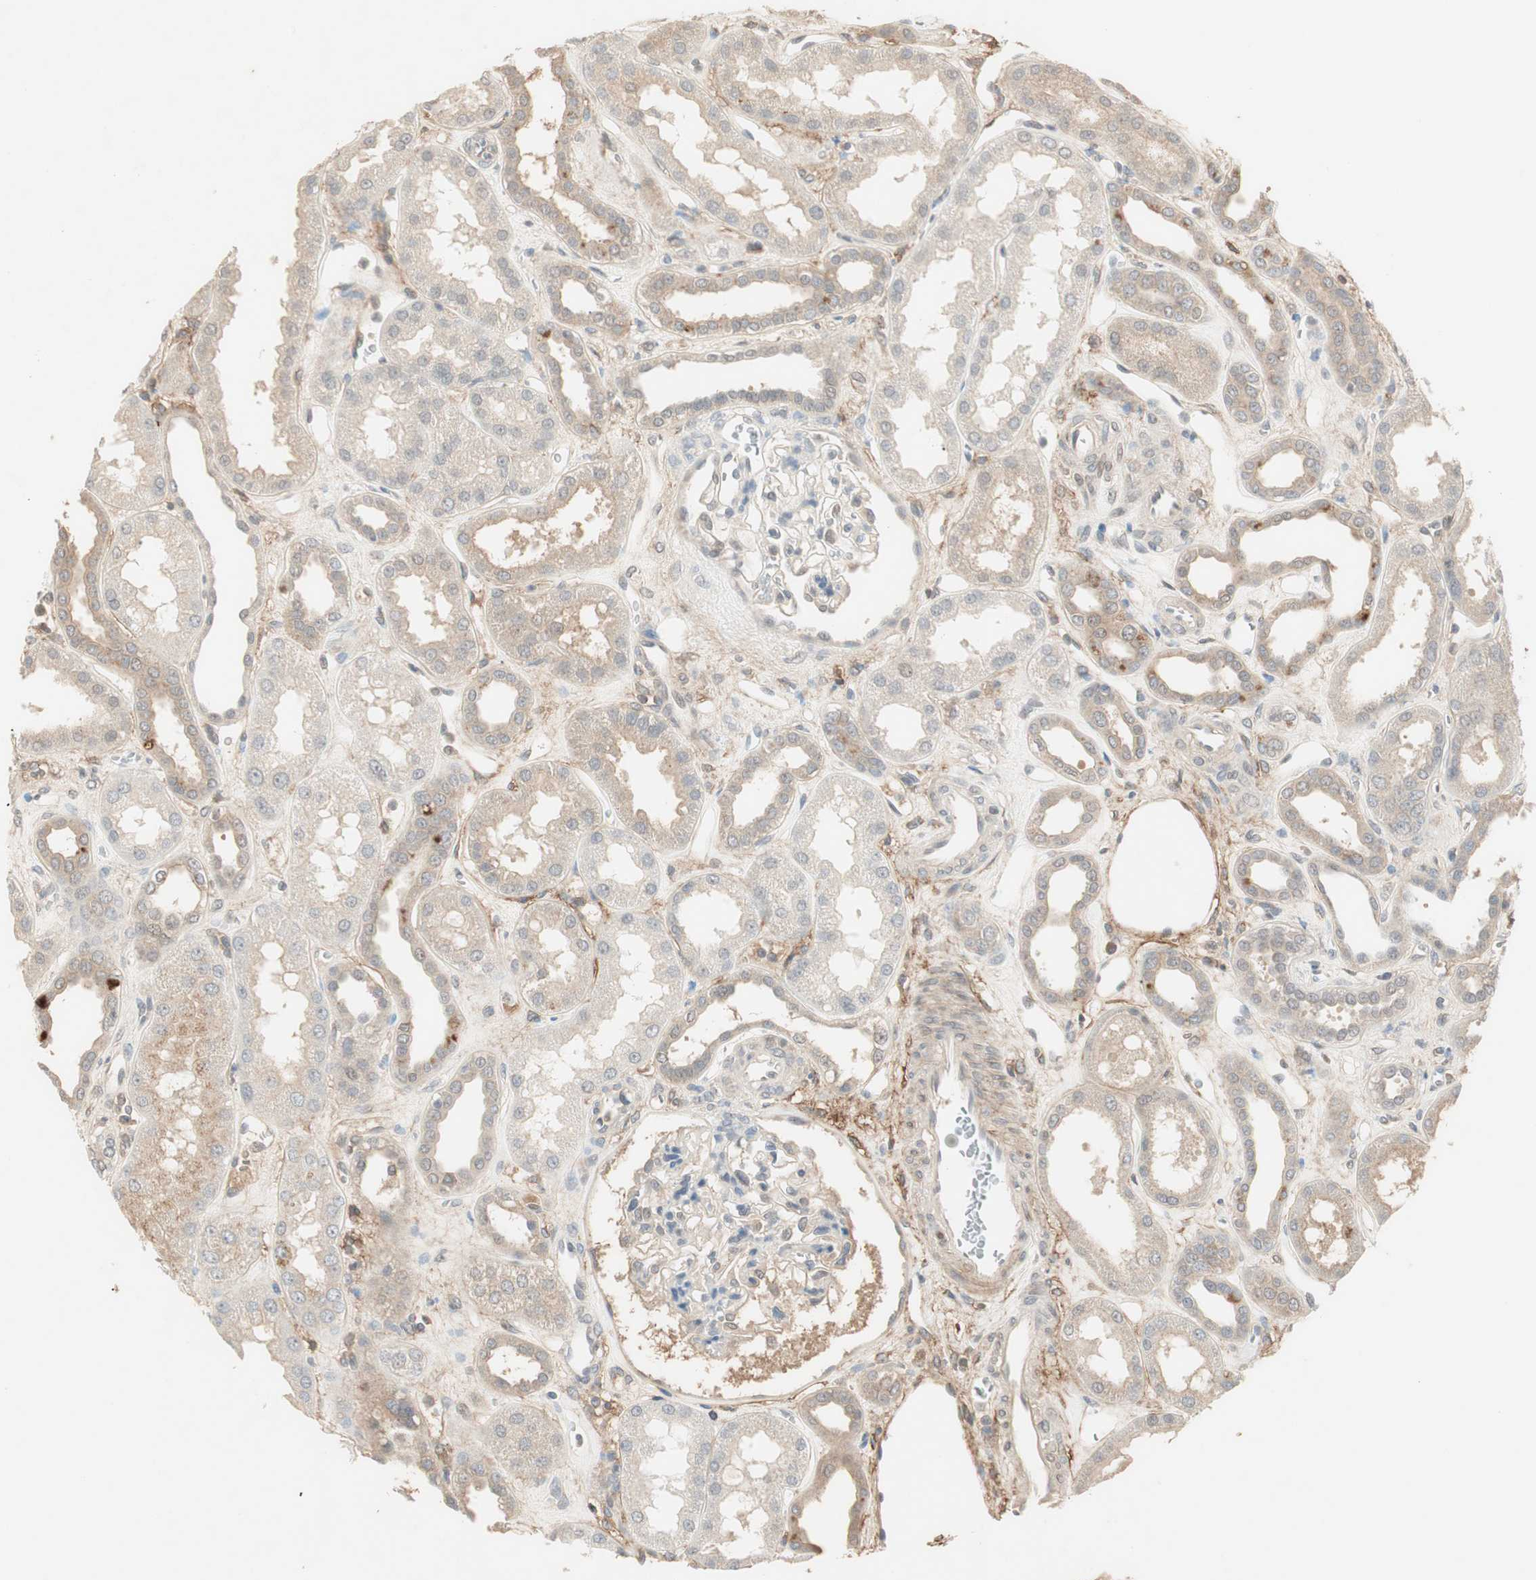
{"staining": {"intensity": "negative", "quantity": "none", "location": "none"}, "tissue": "kidney", "cell_type": "Cells in glomeruli", "image_type": "normal", "snomed": [{"axis": "morphology", "description": "Normal tissue, NOS"}, {"axis": "topography", "description": "Kidney"}], "caption": "Cells in glomeruli show no significant protein staining in normal kidney.", "gene": "RNGTT", "patient": {"sex": "male", "age": 59}}